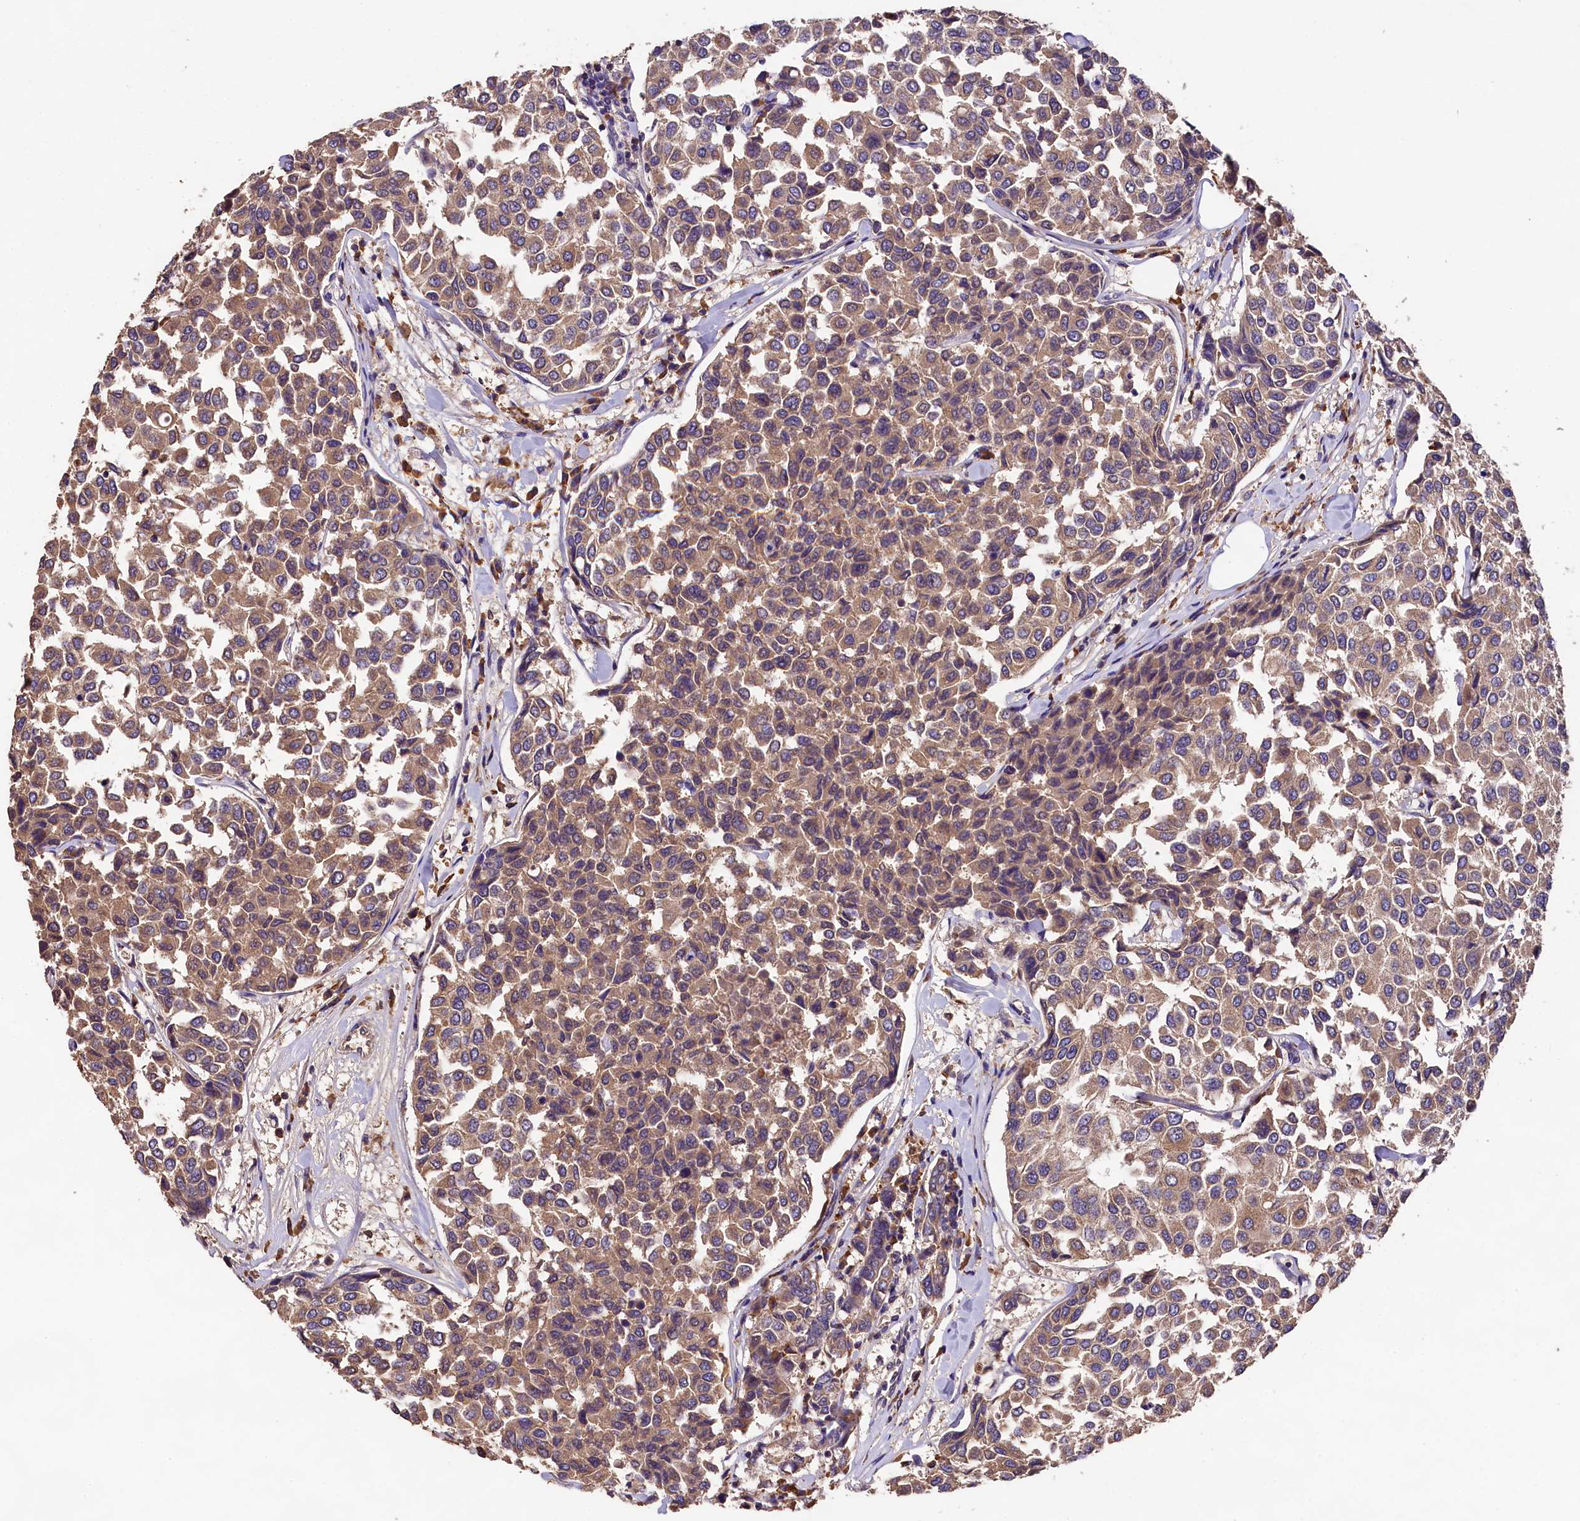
{"staining": {"intensity": "moderate", "quantity": ">75%", "location": "cytoplasmic/membranous"}, "tissue": "breast cancer", "cell_type": "Tumor cells", "image_type": "cancer", "snomed": [{"axis": "morphology", "description": "Duct carcinoma"}, {"axis": "topography", "description": "Breast"}], "caption": "Breast cancer stained with DAB (3,3'-diaminobenzidine) IHC shows medium levels of moderate cytoplasmic/membranous positivity in about >75% of tumor cells. The staining is performed using DAB brown chromogen to label protein expression. The nuclei are counter-stained blue using hematoxylin.", "gene": "ENKD1", "patient": {"sex": "female", "age": 55}}